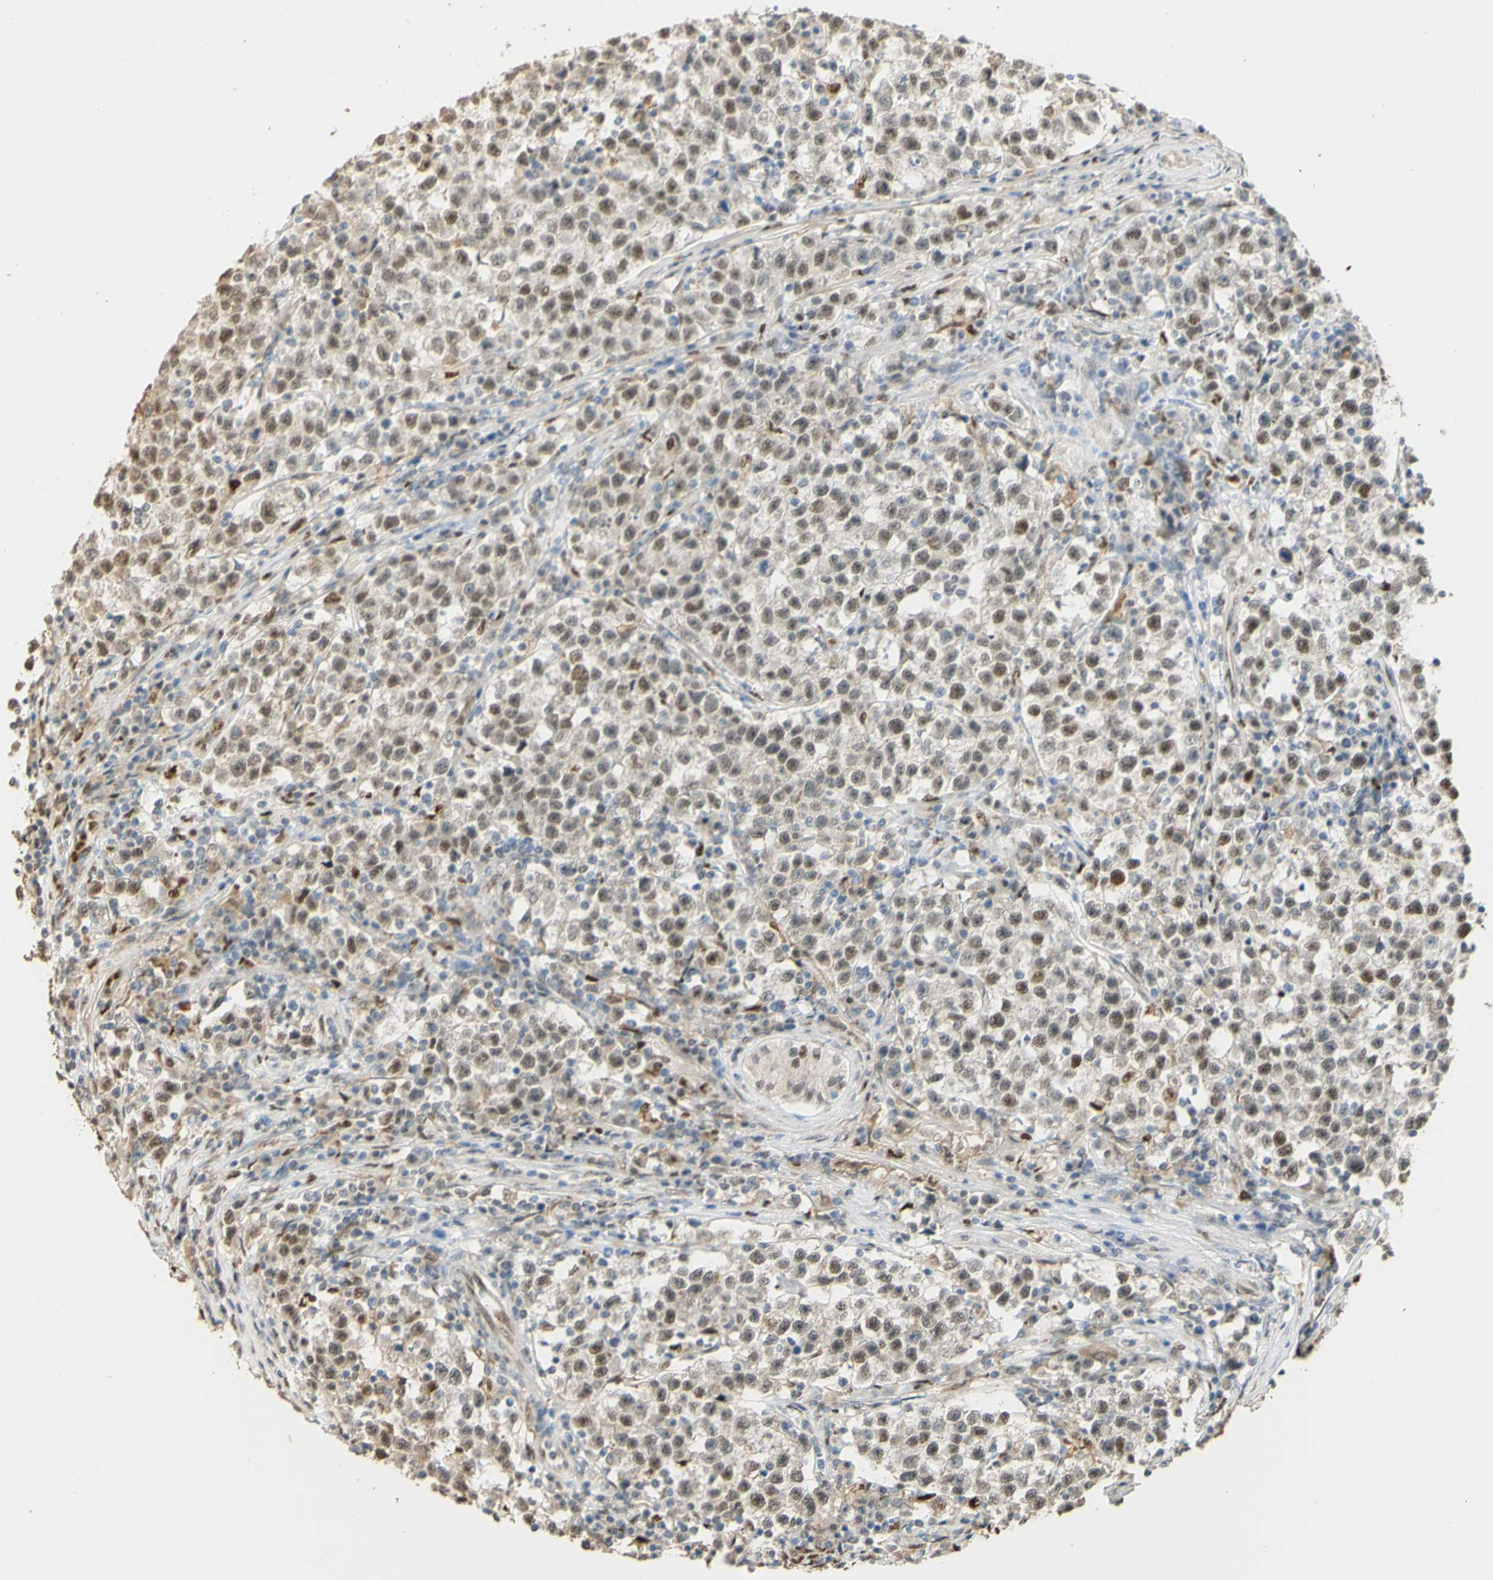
{"staining": {"intensity": "weak", "quantity": ">75%", "location": "nuclear"}, "tissue": "testis cancer", "cell_type": "Tumor cells", "image_type": "cancer", "snomed": [{"axis": "morphology", "description": "Seminoma, NOS"}, {"axis": "topography", "description": "Testis"}], "caption": "Testis cancer stained for a protein (brown) shows weak nuclear positive staining in about >75% of tumor cells.", "gene": "MAP3K4", "patient": {"sex": "male", "age": 22}}